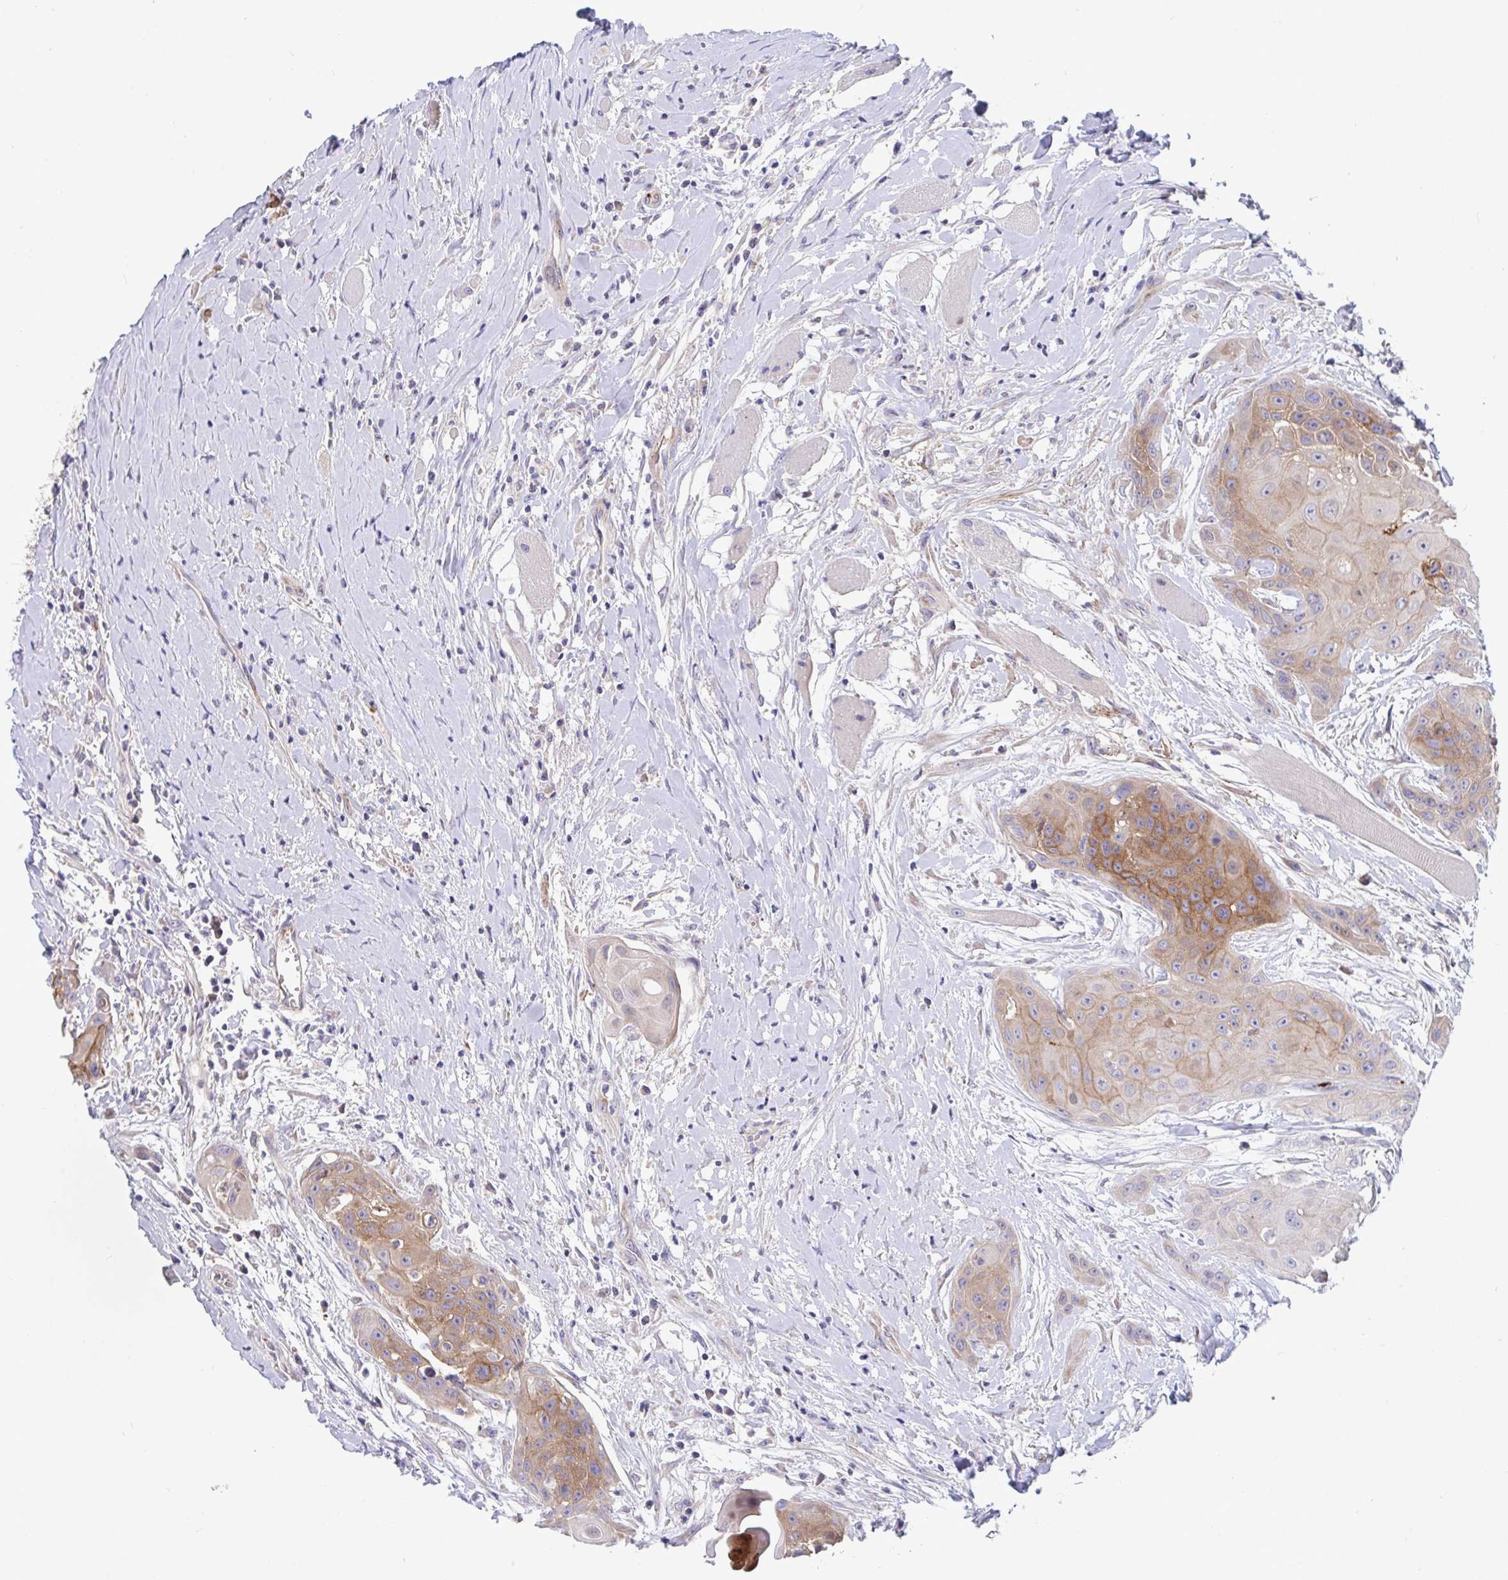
{"staining": {"intensity": "moderate", "quantity": "25%-75%", "location": "cytoplasmic/membranous"}, "tissue": "head and neck cancer", "cell_type": "Tumor cells", "image_type": "cancer", "snomed": [{"axis": "morphology", "description": "Squamous cell carcinoma, NOS"}, {"axis": "topography", "description": "Head-Neck"}], "caption": "A brown stain shows moderate cytoplasmic/membranous expression of a protein in head and neck squamous cell carcinoma tumor cells. (Brightfield microscopy of DAB IHC at high magnification).", "gene": "IL37", "patient": {"sex": "female", "age": 73}}